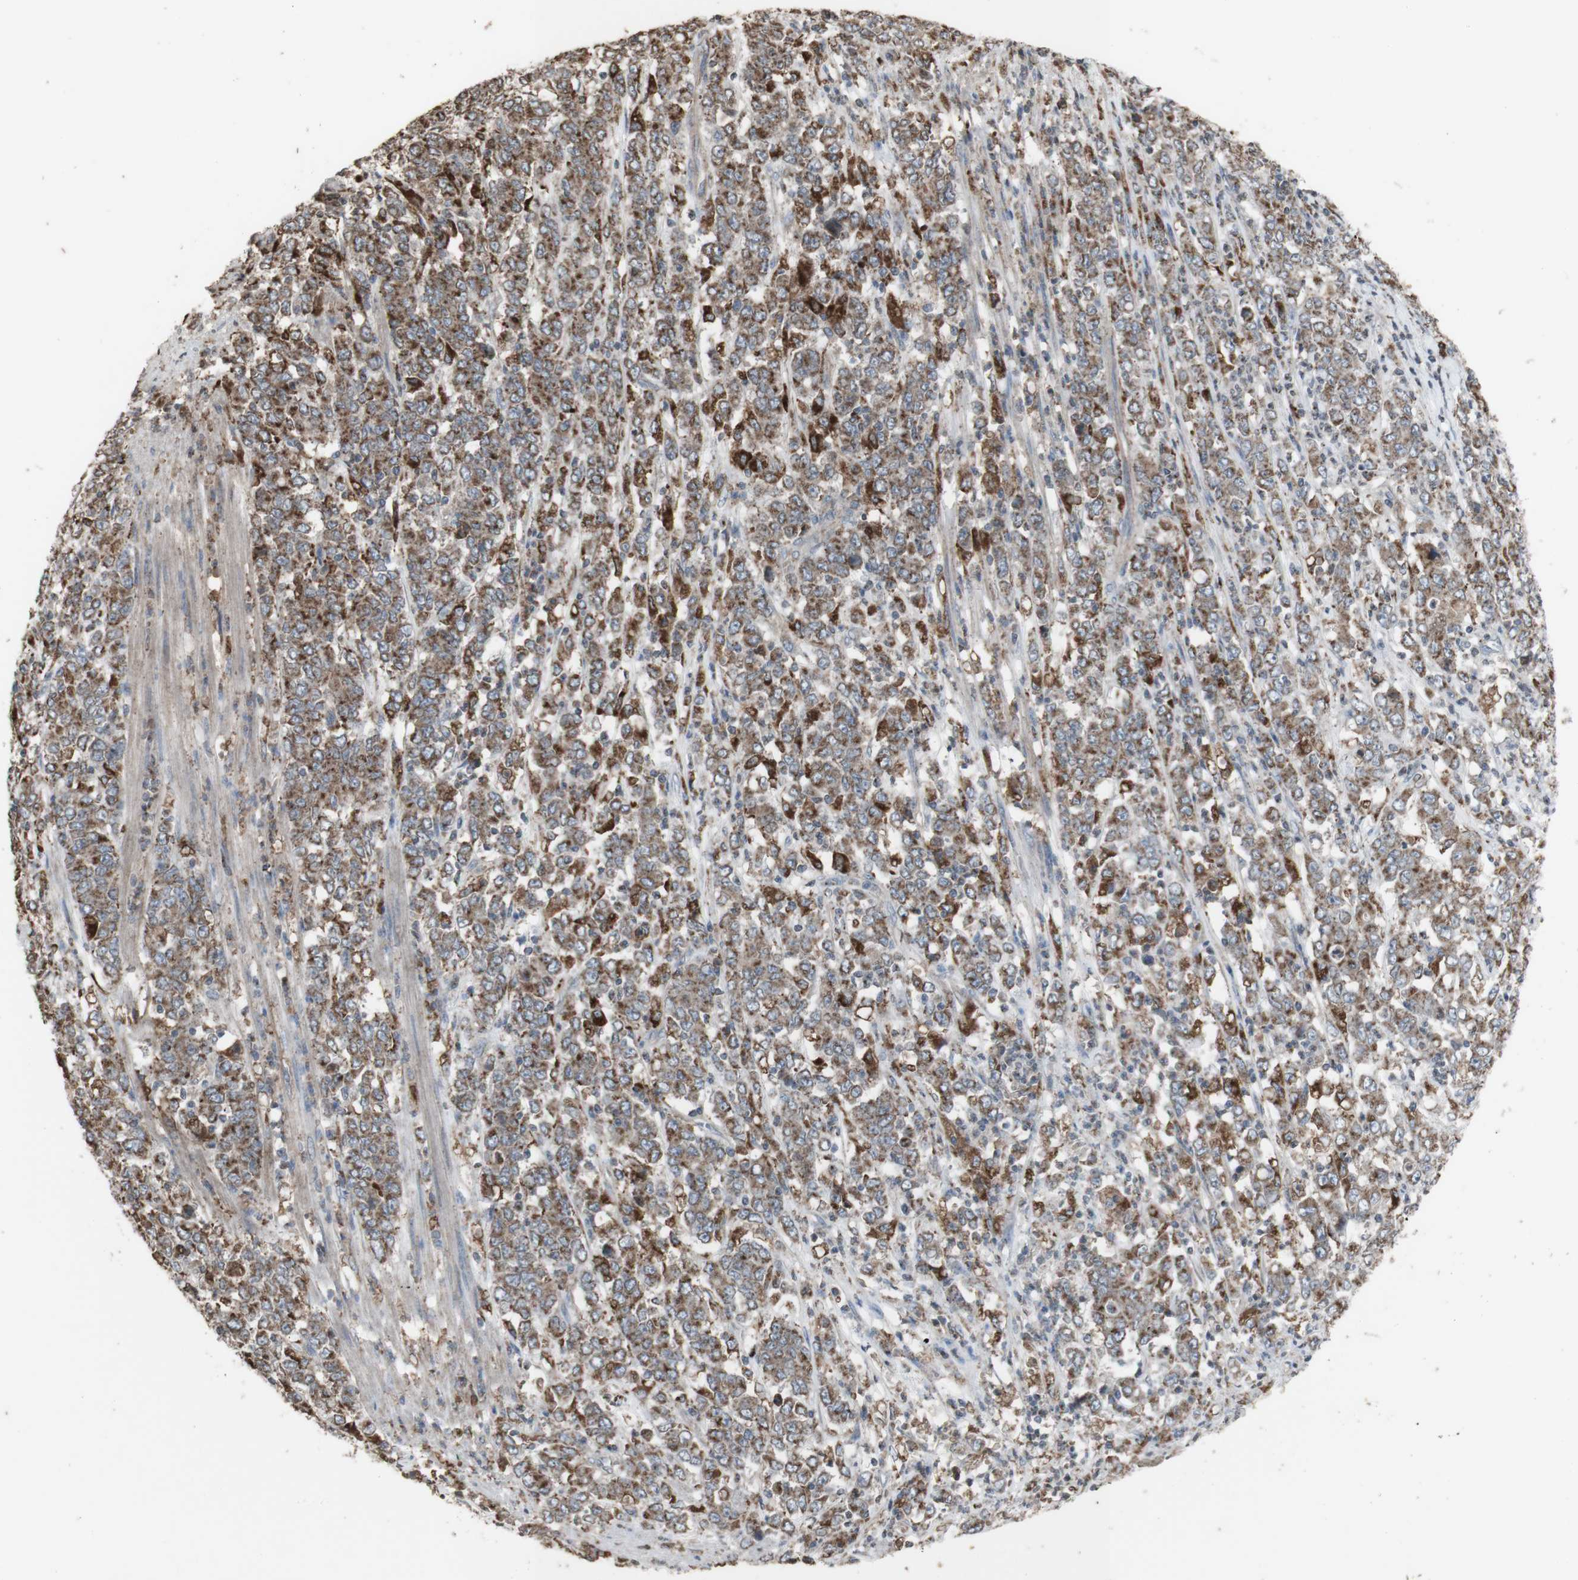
{"staining": {"intensity": "moderate", "quantity": "25%-75%", "location": "cytoplasmic/membranous"}, "tissue": "stomach cancer", "cell_type": "Tumor cells", "image_type": "cancer", "snomed": [{"axis": "morphology", "description": "Adenocarcinoma, NOS"}, {"axis": "topography", "description": "Stomach, lower"}], "caption": "Immunohistochemistry (IHC) micrograph of stomach cancer stained for a protein (brown), which reveals medium levels of moderate cytoplasmic/membranous staining in about 25%-75% of tumor cells.", "gene": "ATP6V1E1", "patient": {"sex": "female", "age": 71}}